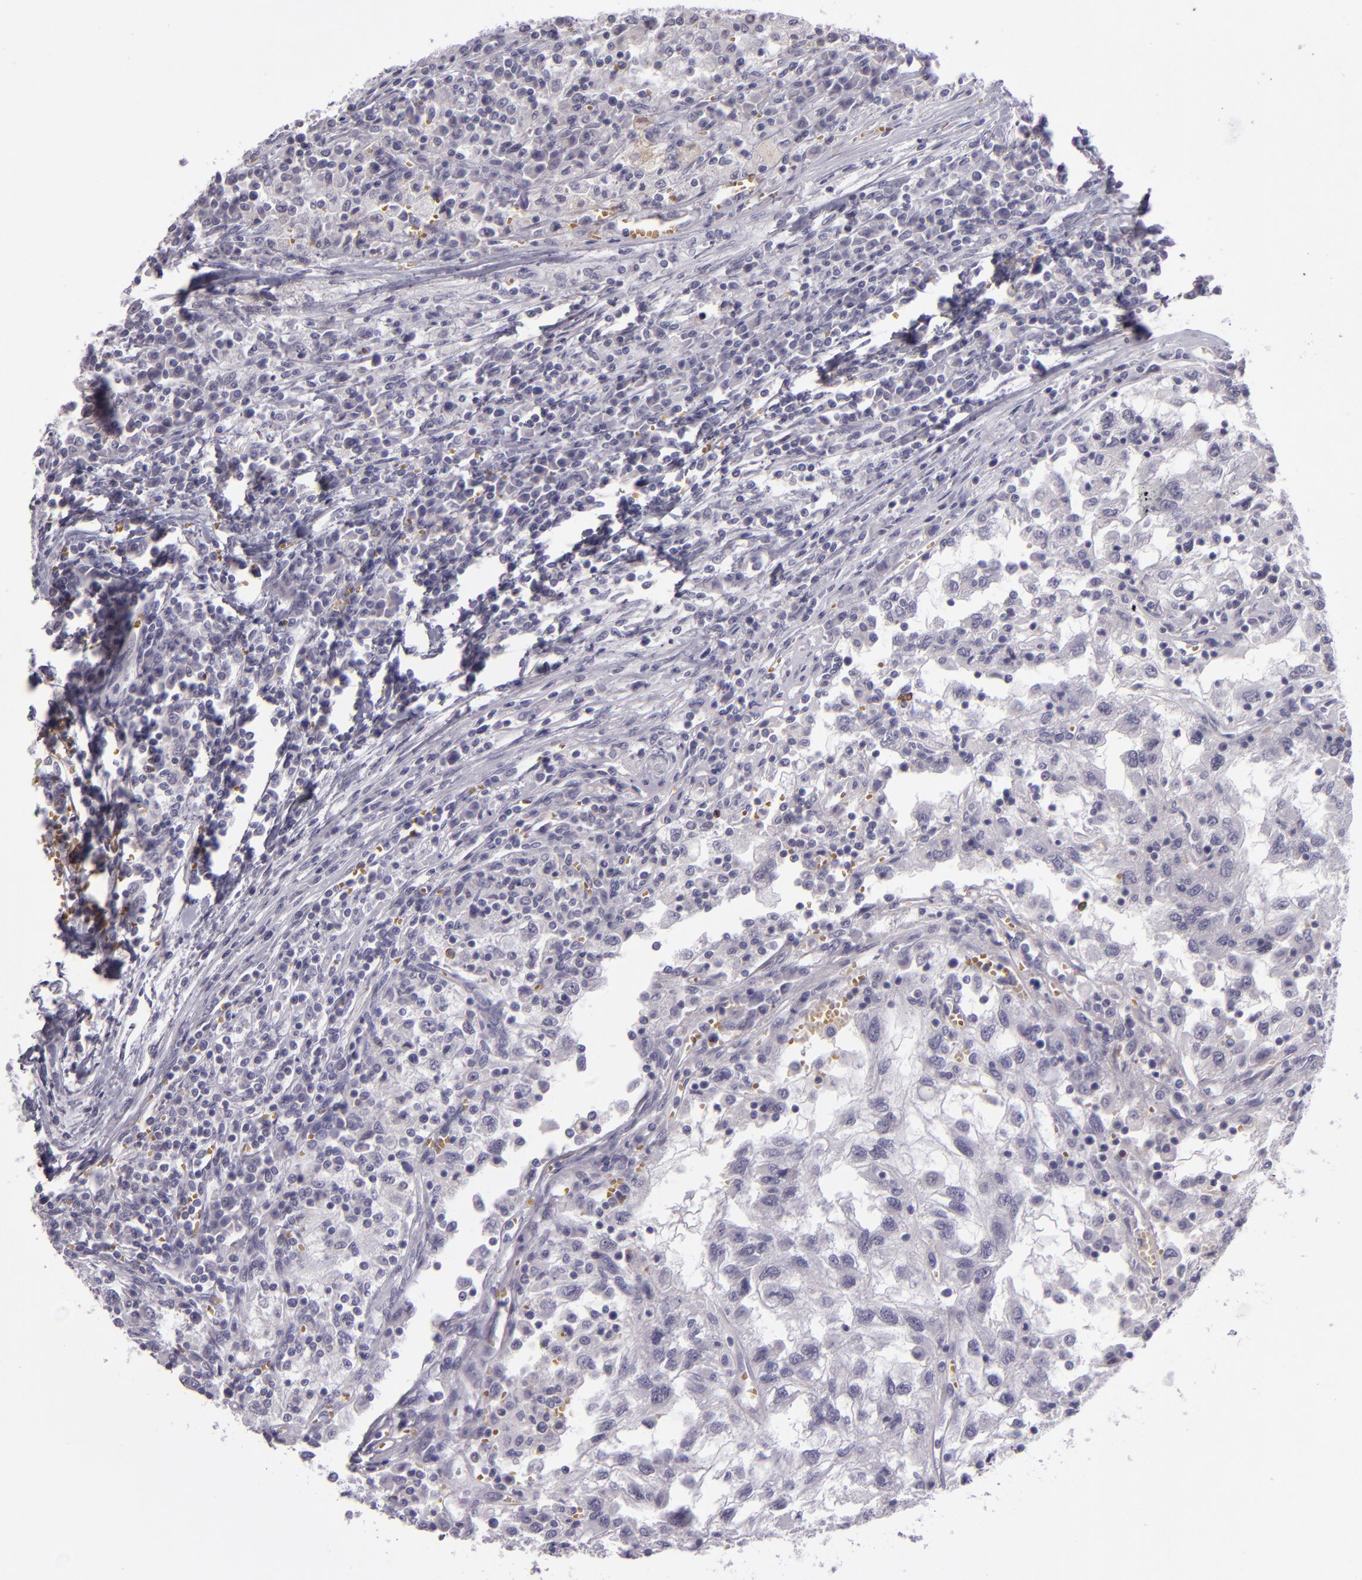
{"staining": {"intensity": "negative", "quantity": "none", "location": "none"}, "tissue": "renal cancer", "cell_type": "Tumor cells", "image_type": "cancer", "snomed": [{"axis": "morphology", "description": "Normal tissue, NOS"}, {"axis": "morphology", "description": "Adenocarcinoma, NOS"}, {"axis": "topography", "description": "Kidney"}], "caption": "Tumor cells are negative for brown protein staining in renal adenocarcinoma.", "gene": "SNCB", "patient": {"sex": "male", "age": 71}}